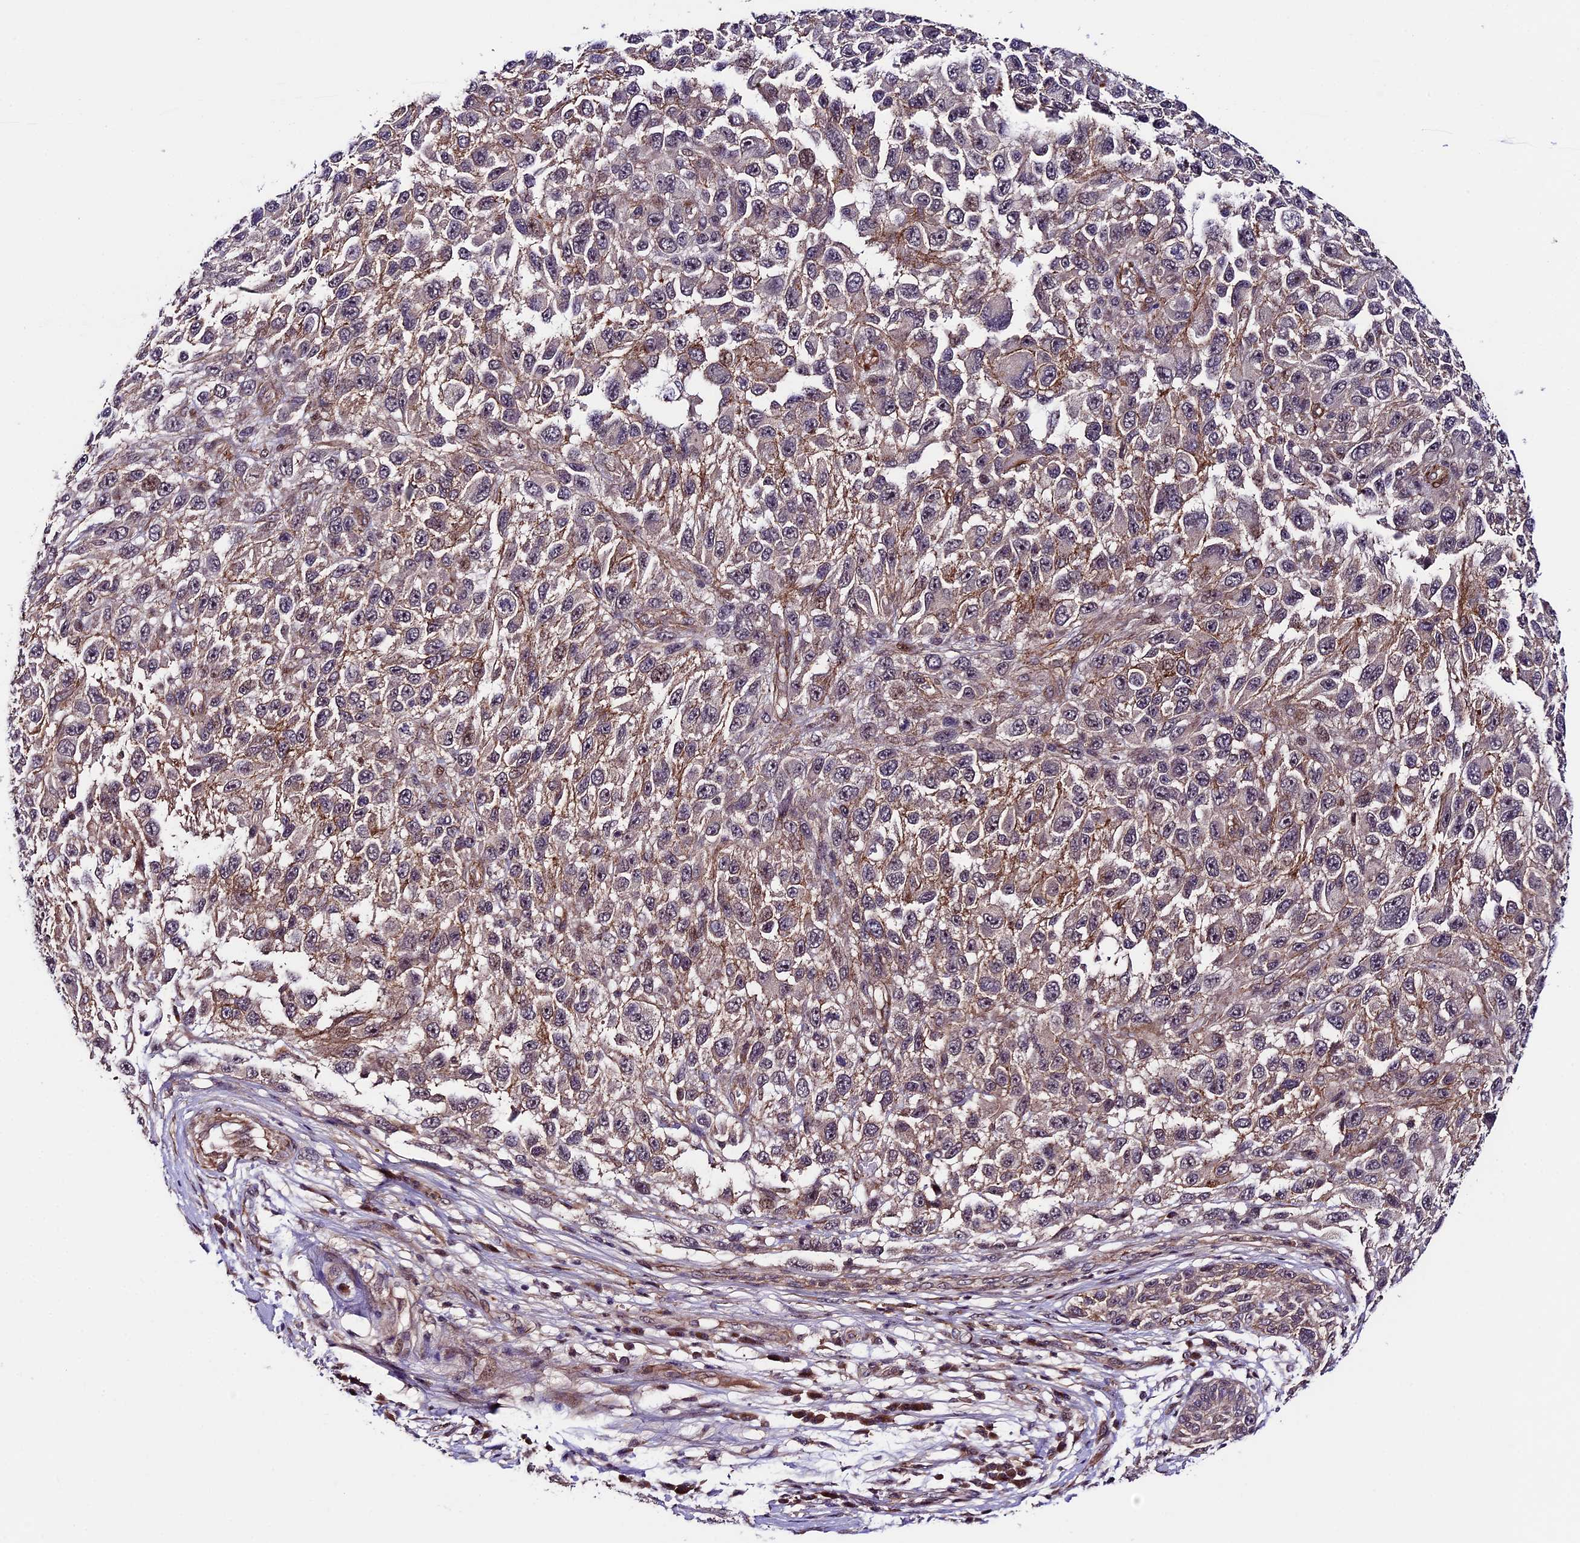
{"staining": {"intensity": "weak", "quantity": "<25%", "location": "cytoplasmic/membranous"}, "tissue": "melanoma", "cell_type": "Tumor cells", "image_type": "cancer", "snomed": [{"axis": "morphology", "description": "Malignant melanoma, NOS"}, {"axis": "topography", "description": "Skin"}], "caption": "Immunohistochemistry (IHC) histopathology image of neoplastic tissue: human melanoma stained with DAB (3,3'-diaminobenzidine) reveals no significant protein staining in tumor cells.", "gene": "SIPA1L3", "patient": {"sex": "female", "age": 96}}